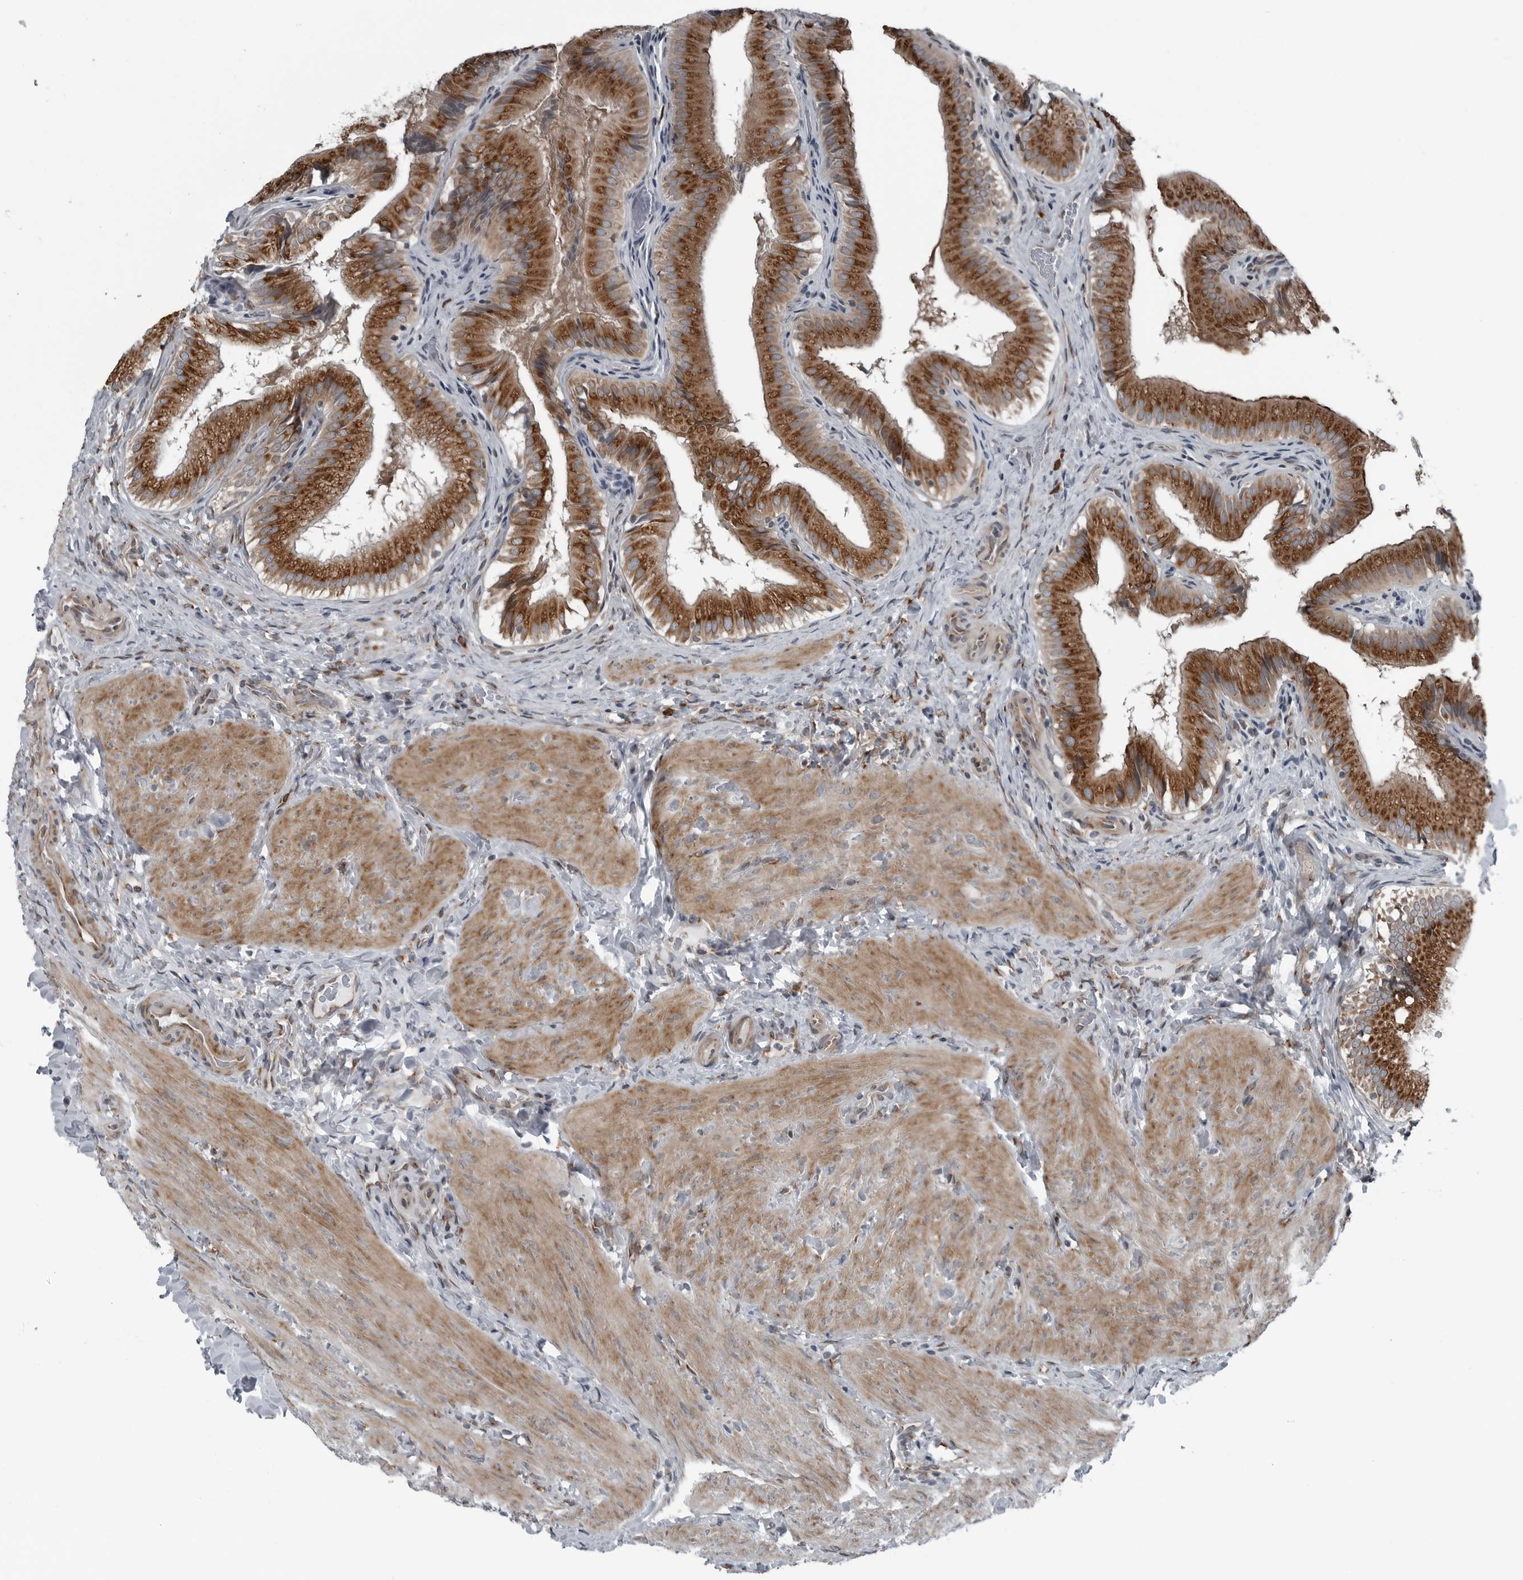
{"staining": {"intensity": "strong", "quantity": ">75%", "location": "cytoplasmic/membranous"}, "tissue": "gallbladder", "cell_type": "Glandular cells", "image_type": "normal", "snomed": [{"axis": "morphology", "description": "Normal tissue, NOS"}, {"axis": "topography", "description": "Gallbladder"}], "caption": "Normal gallbladder exhibits strong cytoplasmic/membranous staining in about >75% of glandular cells.", "gene": "CEP85", "patient": {"sex": "female", "age": 30}}